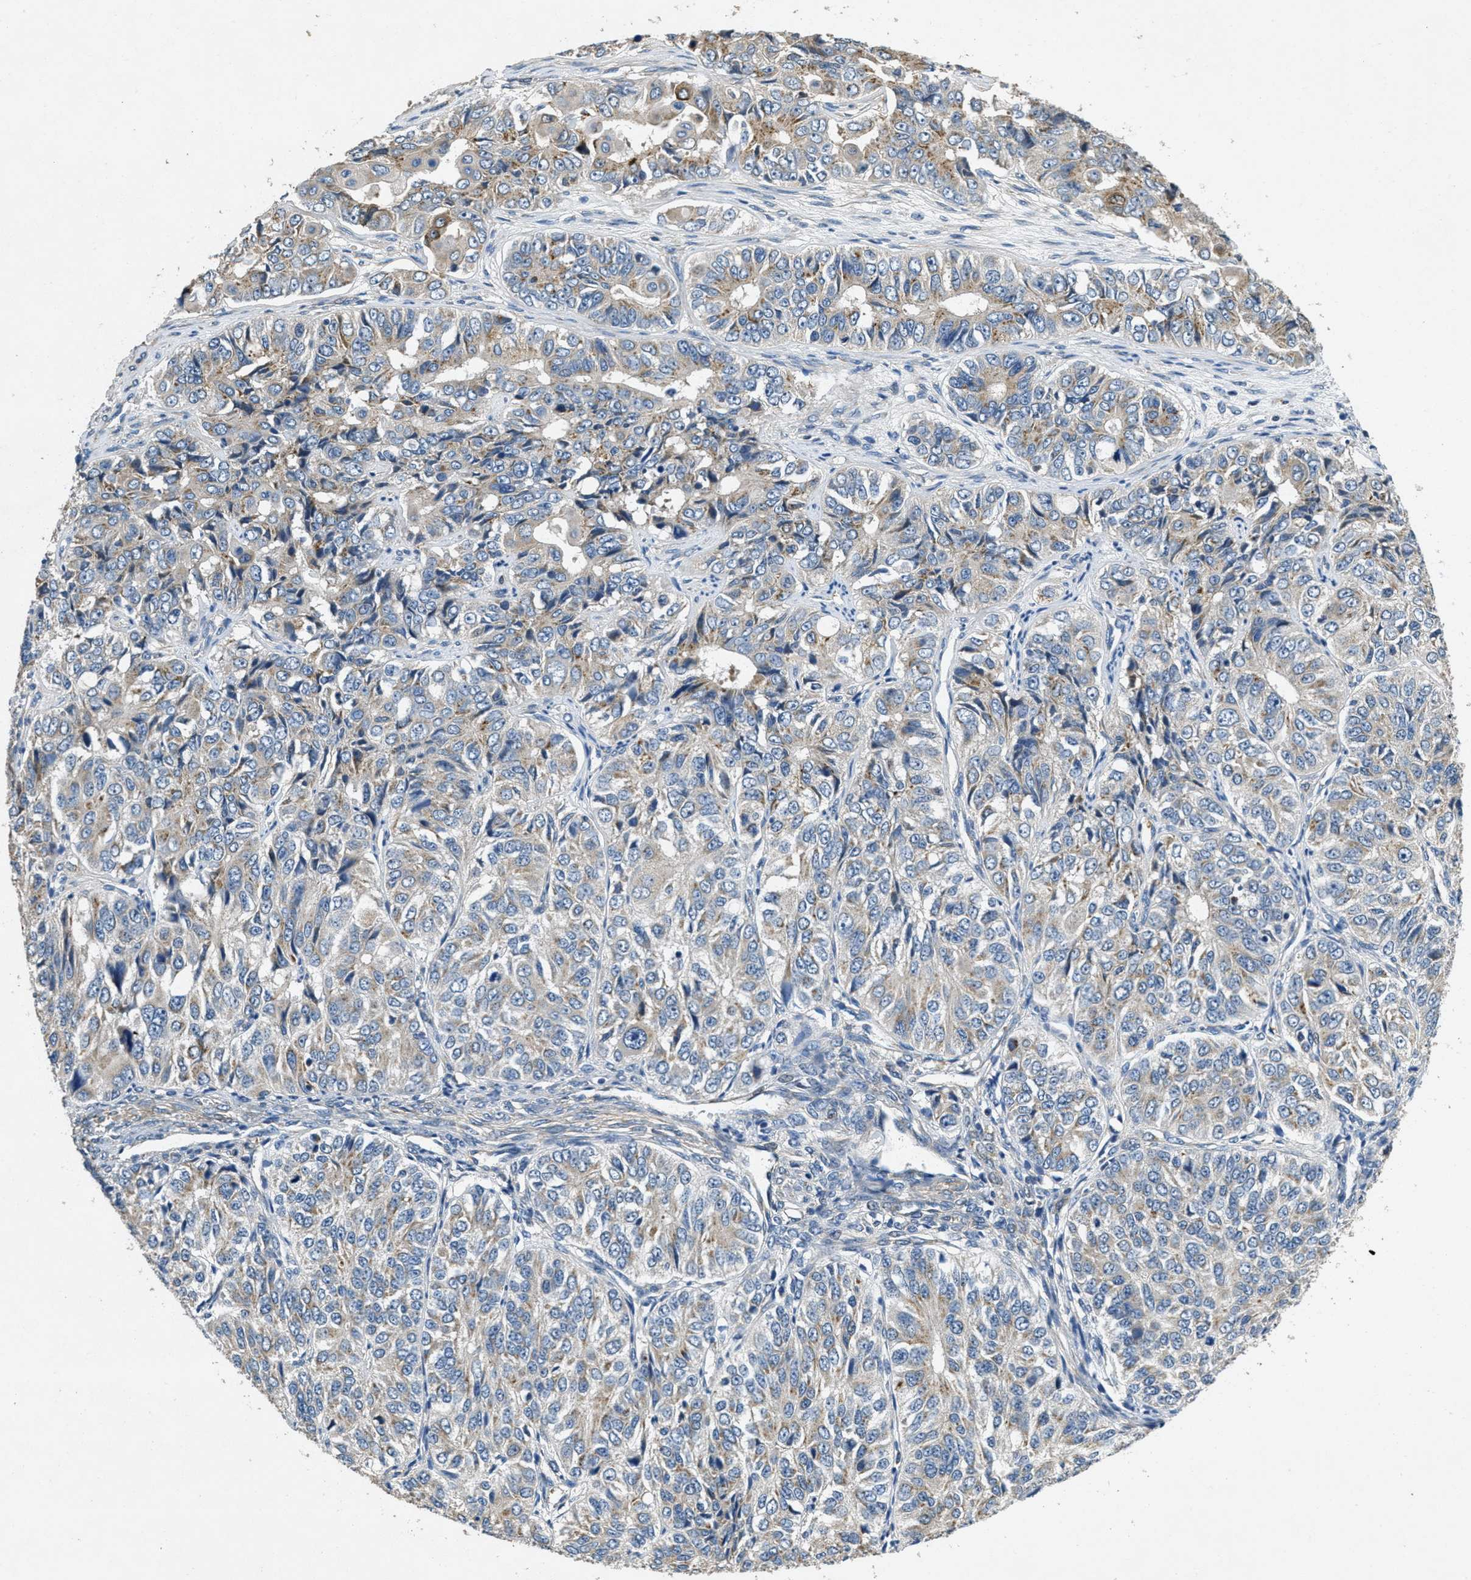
{"staining": {"intensity": "weak", "quantity": "25%-75%", "location": "cytoplasmic/membranous"}, "tissue": "ovarian cancer", "cell_type": "Tumor cells", "image_type": "cancer", "snomed": [{"axis": "morphology", "description": "Carcinoma, endometroid"}, {"axis": "topography", "description": "Ovary"}], "caption": "This histopathology image reveals IHC staining of human ovarian cancer (endometroid carcinoma), with low weak cytoplasmic/membranous expression in approximately 25%-75% of tumor cells.", "gene": "TOMM70", "patient": {"sex": "female", "age": 51}}